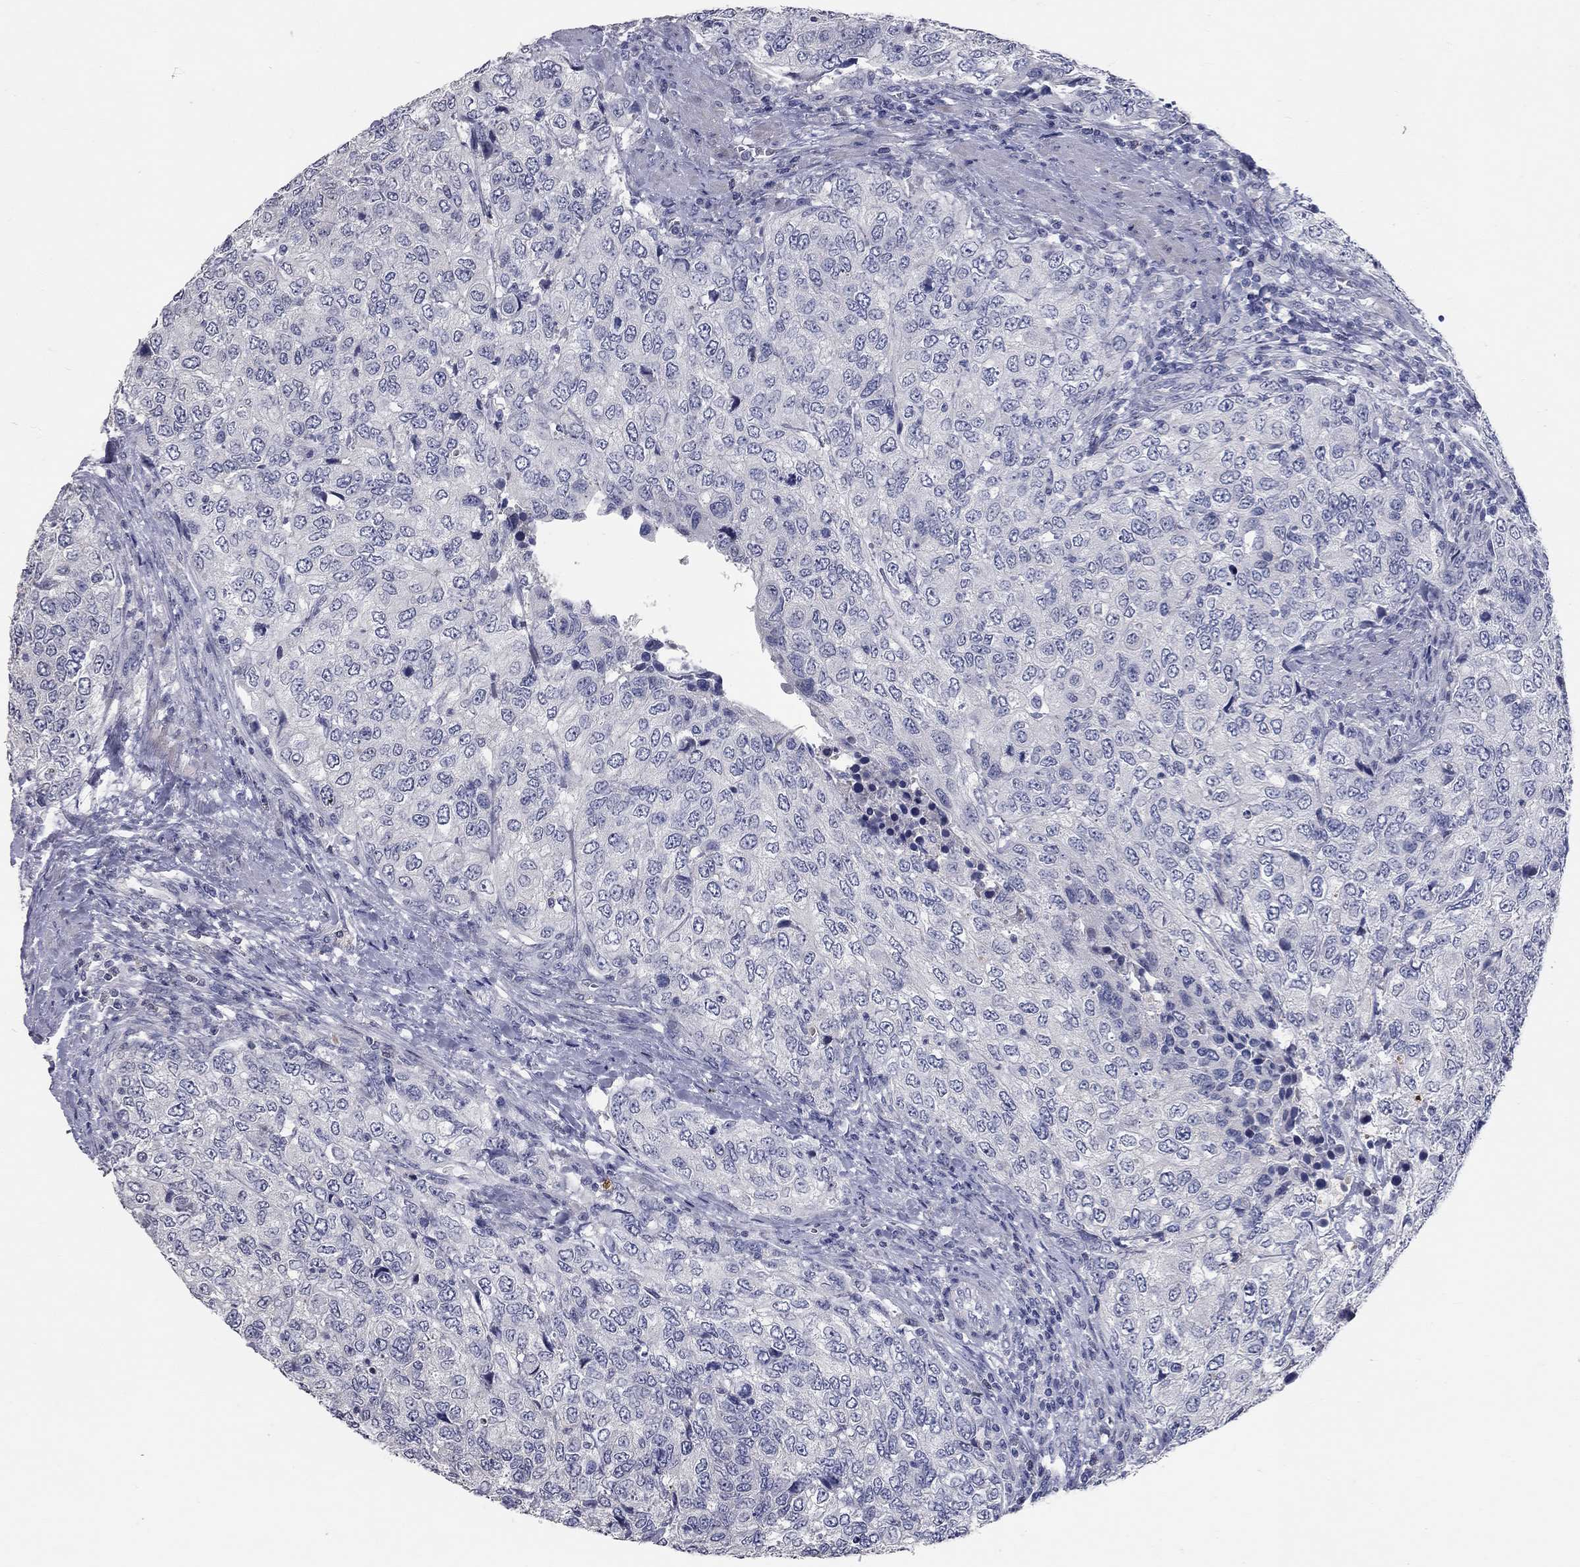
{"staining": {"intensity": "negative", "quantity": "none", "location": "none"}, "tissue": "urothelial cancer", "cell_type": "Tumor cells", "image_type": "cancer", "snomed": [{"axis": "morphology", "description": "Urothelial carcinoma, High grade"}, {"axis": "topography", "description": "Urinary bladder"}], "caption": "Urothelial cancer was stained to show a protein in brown. There is no significant staining in tumor cells.", "gene": "SYT12", "patient": {"sex": "female", "age": 78}}